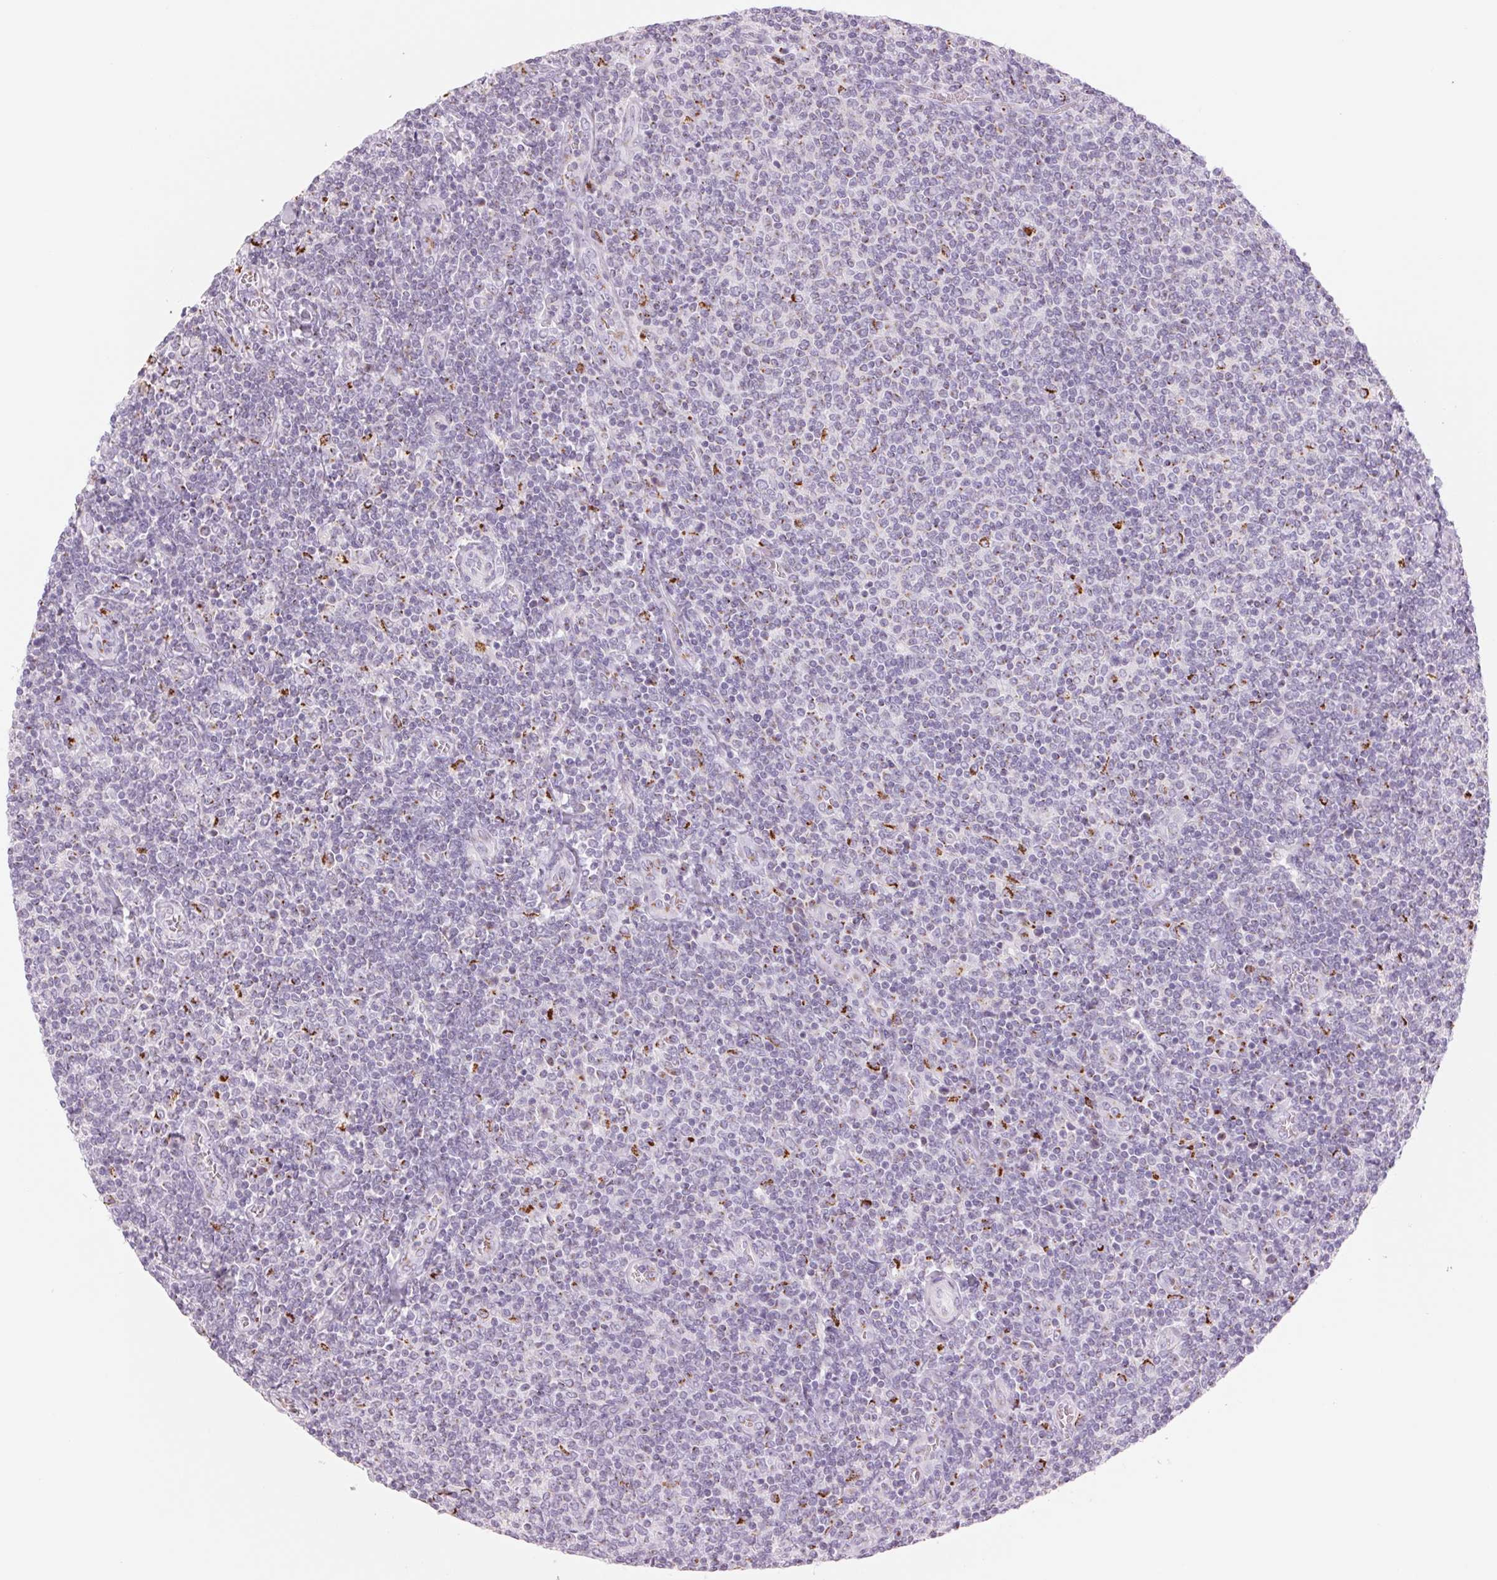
{"staining": {"intensity": "negative", "quantity": "none", "location": "none"}, "tissue": "lymphoma", "cell_type": "Tumor cells", "image_type": "cancer", "snomed": [{"axis": "morphology", "description": "Malignant lymphoma, non-Hodgkin's type, Low grade"}, {"axis": "topography", "description": "Lymph node"}], "caption": "Malignant lymphoma, non-Hodgkin's type (low-grade) was stained to show a protein in brown. There is no significant positivity in tumor cells.", "gene": "GALNT7", "patient": {"sex": "male", "age": 52}}